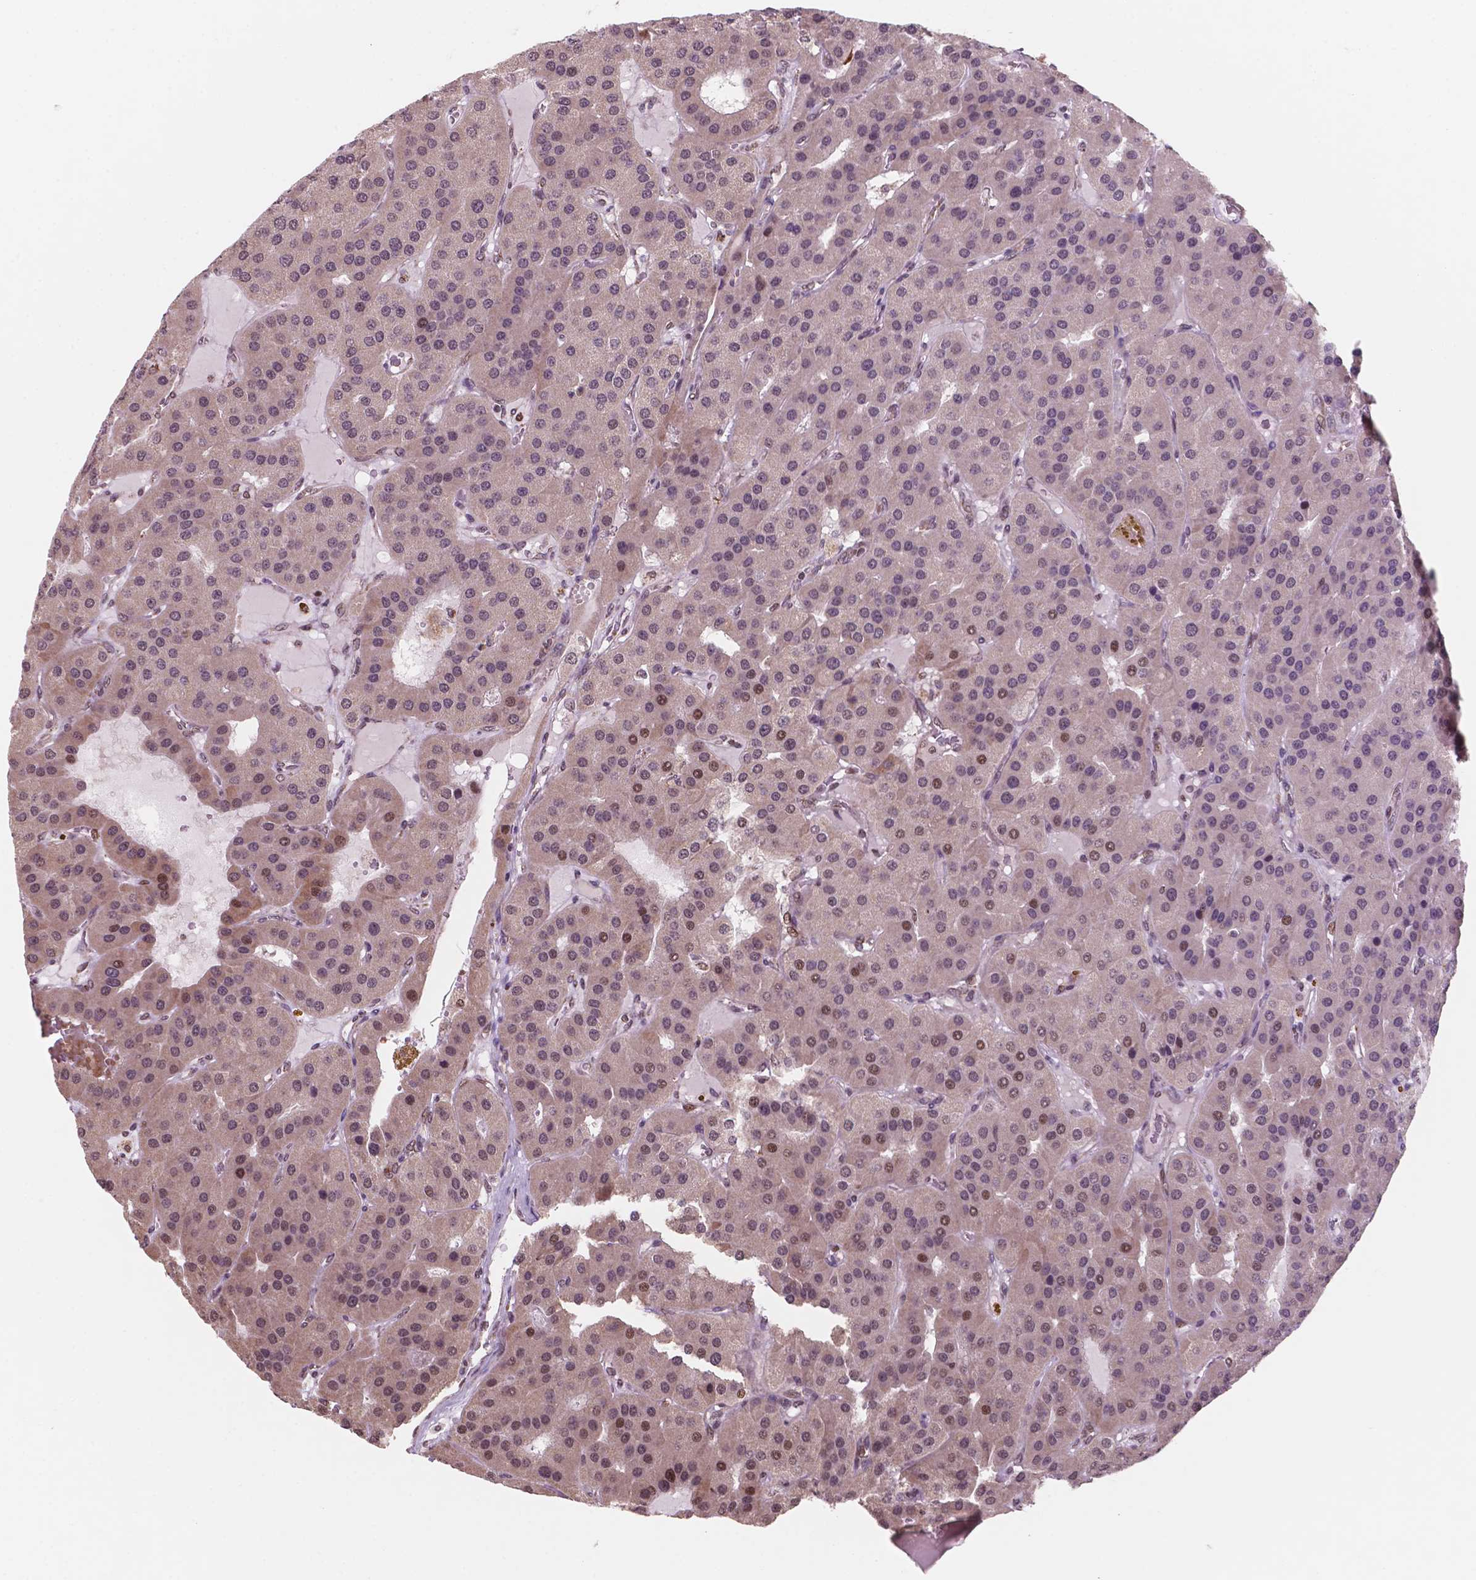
{"staining": {"intensity": "moderate", "quantity": "<25%", "location": "cytoplasmic/membranous,nuclear"}, "tissue": "parathyroid gland", "cell_type": "Glandular cells", "image_type": "normal", "snomed": [{"axis": "morphology", "description": "Normal tissue, NOS"}, {"axis": "morphology", "description": "Adenoma, NOS"}, {"axis": "topography", "description": "Parathyroid gland"}], "caption": "The histopathology image shows a brown stain indicating the presence of a protein in the cytoplasmic/membranous,nuclear of glandular cells in parathyroid gland. (Stains: DAB (3,3'-diaminobenzidine) in brown, nuclei in blue, Microscopy: brightfield microscopy at high magnification).", "gene": "NDUFA10", "patient": {"sex": "female", "age": 86}}